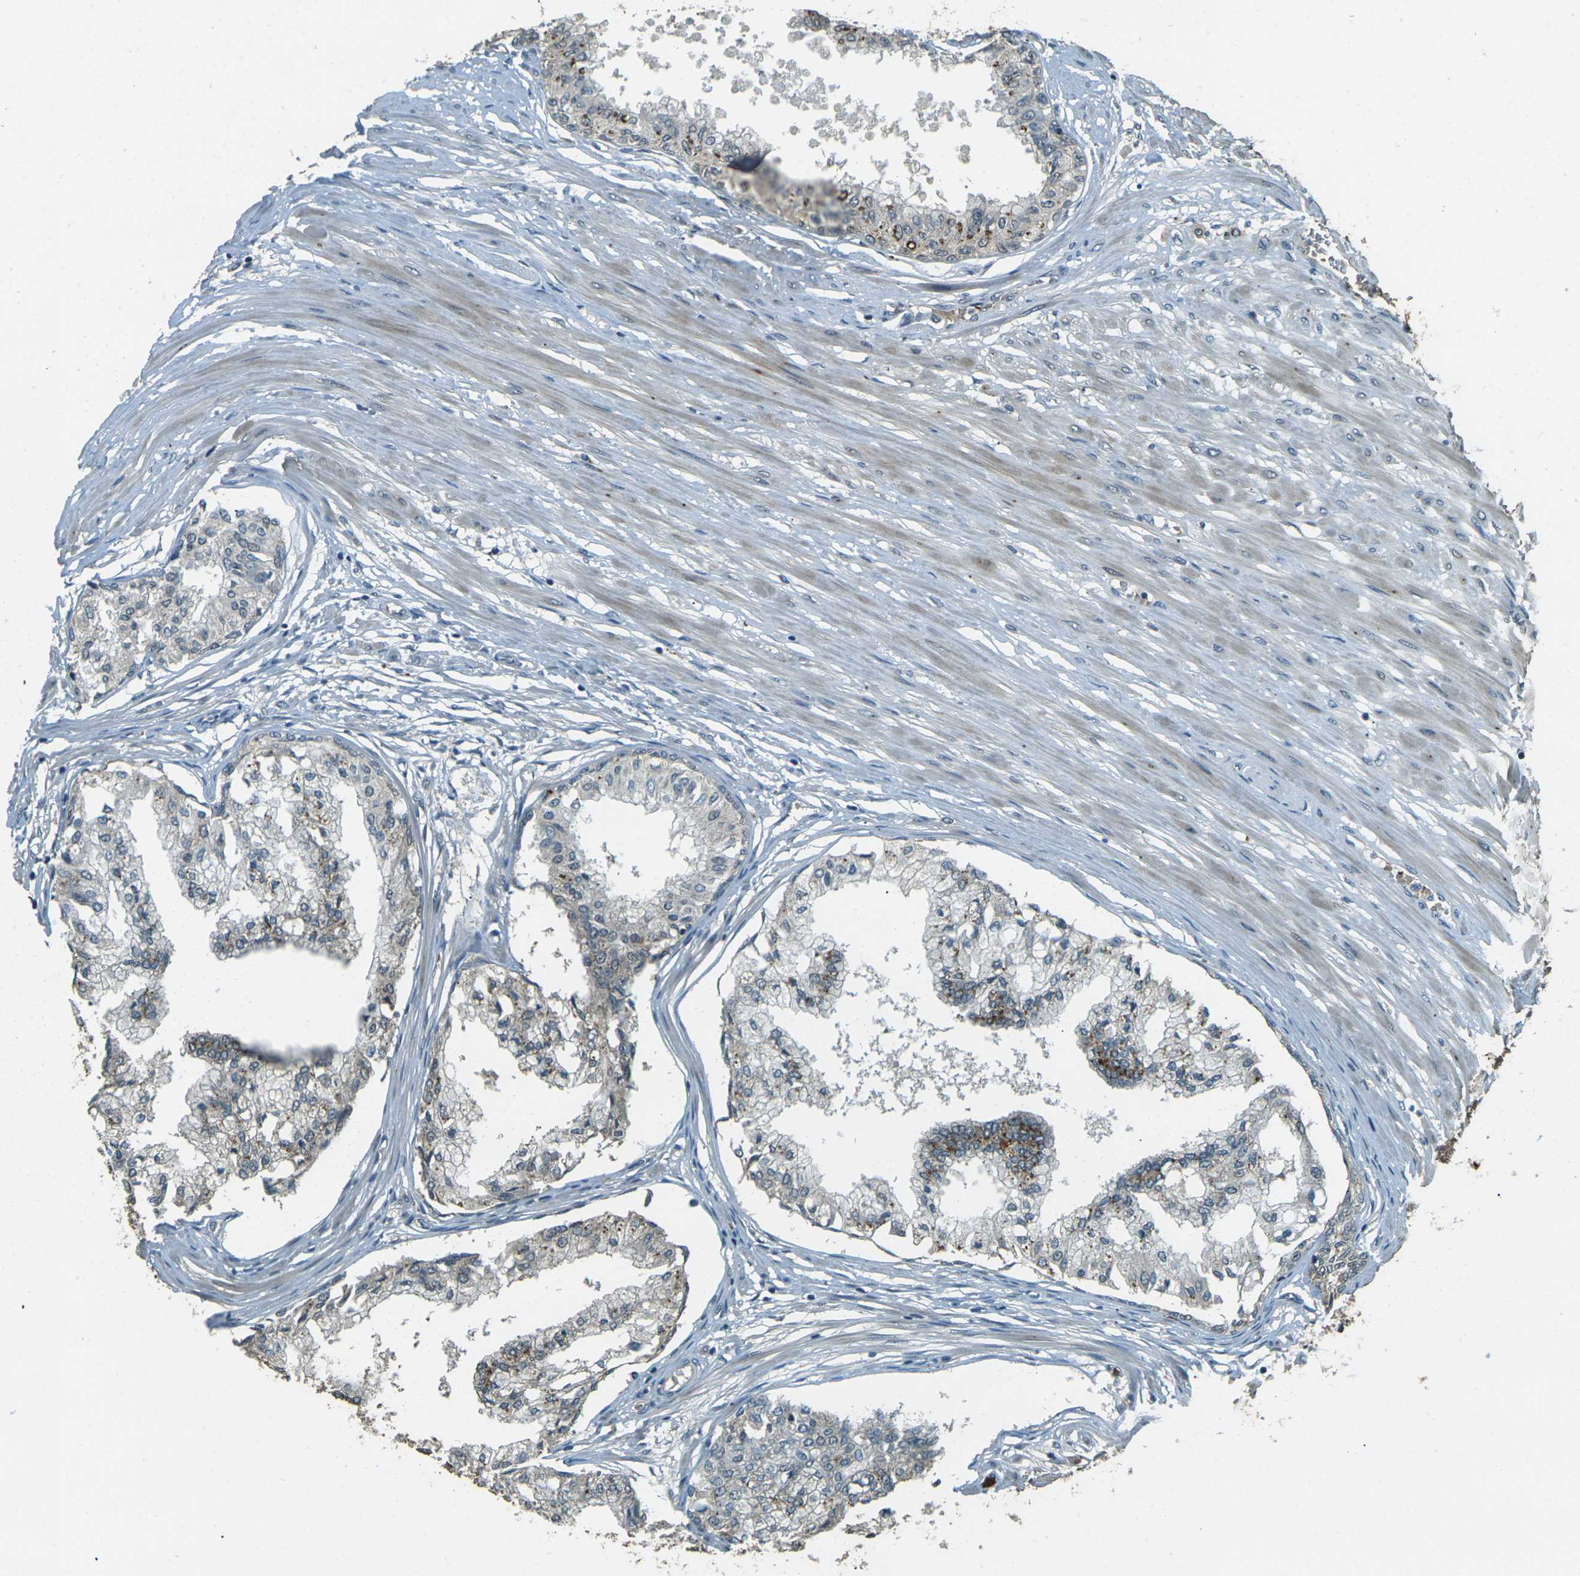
{"staining": {"intensity": "moderate", "quantity": "25%-75%", "location": "cytoplasmic/membranous"}, "tissue": "prostate", "cell_type": "Glandular cells", "image_type": "normal", "snomed": [{"axis": "morphology", "description": "Normal tissue, NOS"}, {"axis": "topography", "description": "Prostate"}, {"axis": "topography", "description": "Seminal veicle"}], "caption": "Moderate cytoplasmic/membranous protein expression is present in about 25%-75% of glandular cells in prostate. The protein of interest is shown in brown color, while the nuclei are stained blue.", "gene": "TOR1A", "patient": {"sex": "male", "age": 60}}